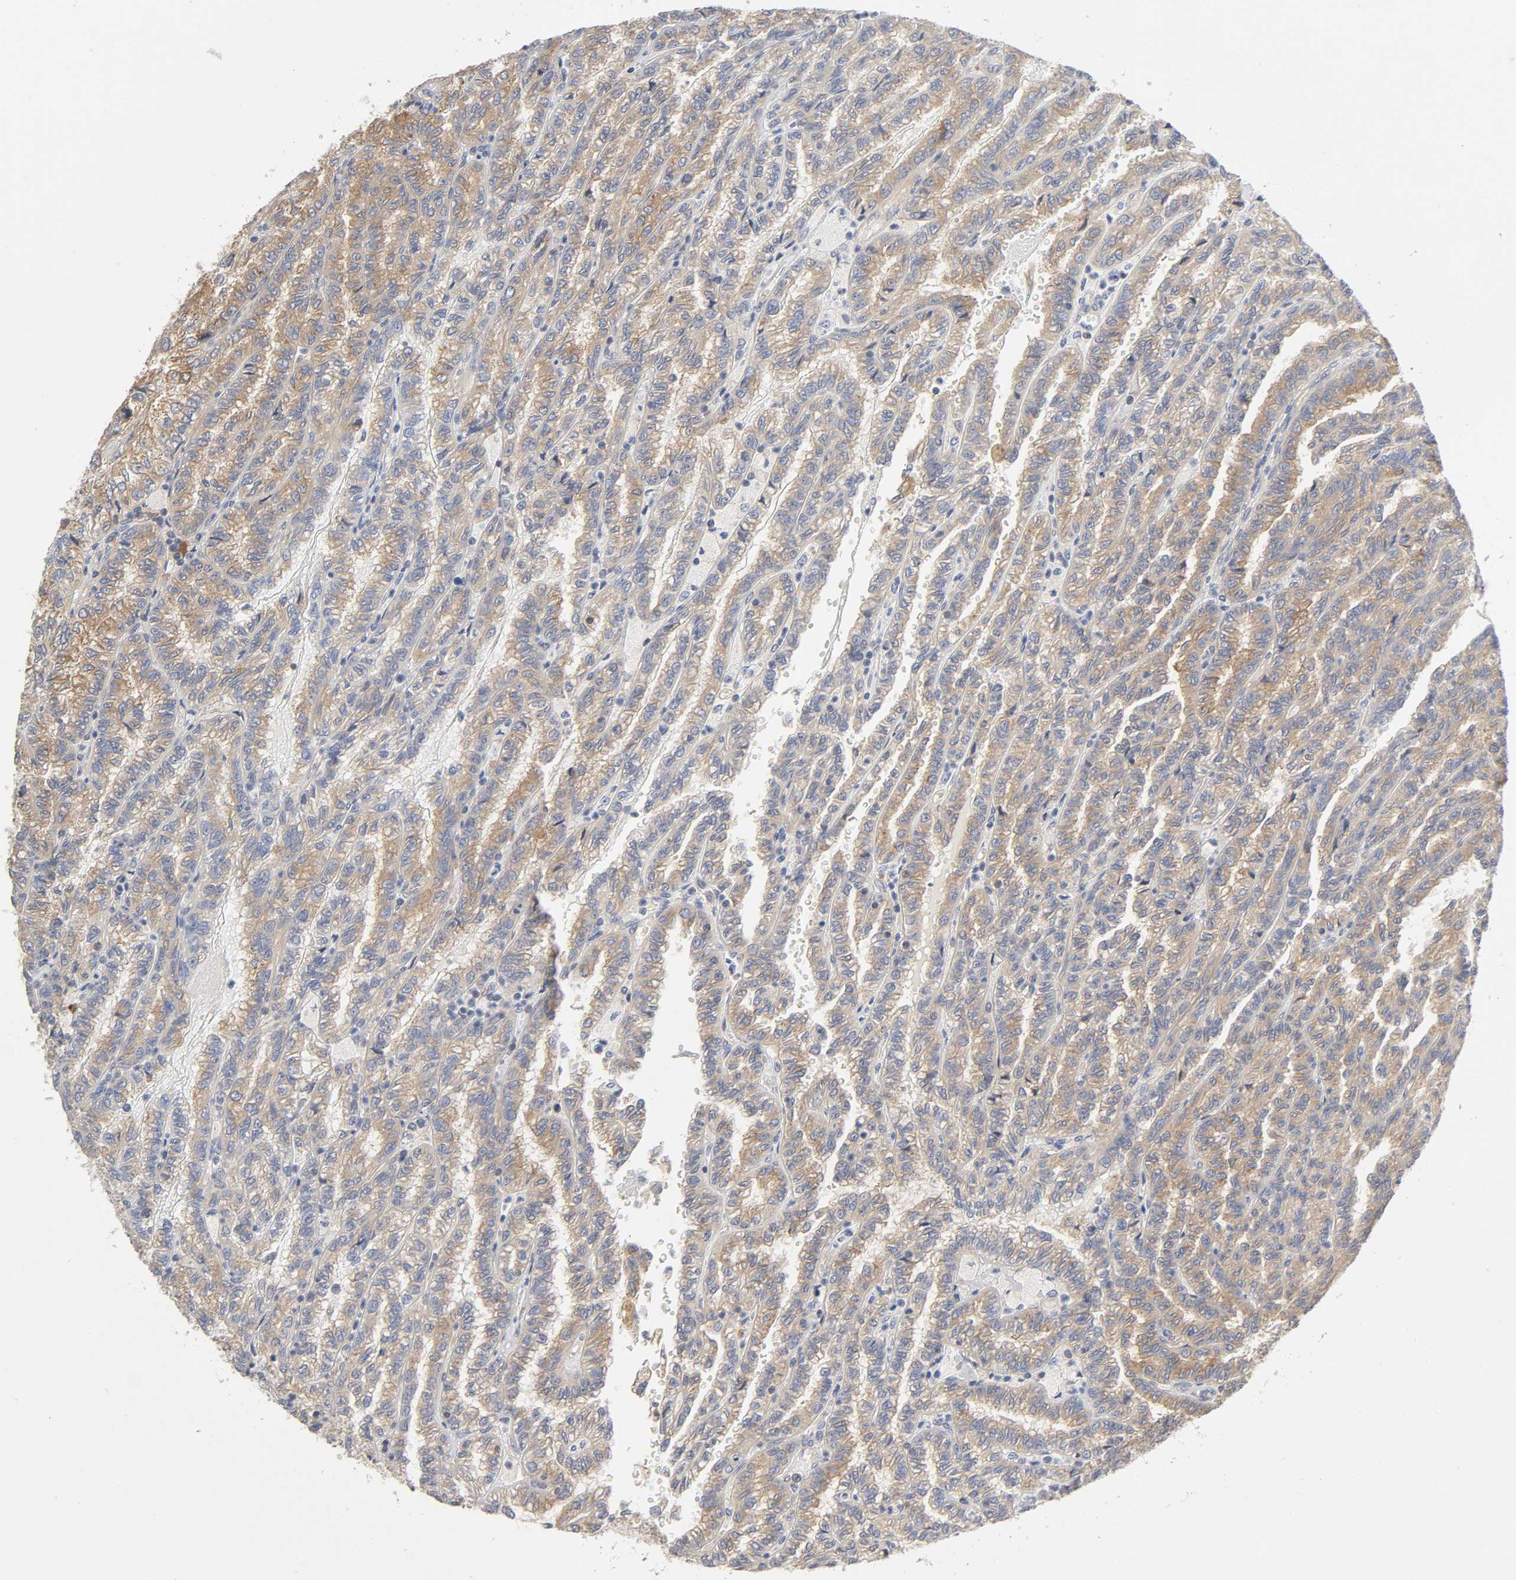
{"staining": {"intensity": "moderate", "quantity": ">75%", "location": "cytoplasmic/membranous"}, "tissue": "renal cancer", "cell_type": "Tumor cells", "image_type": "cancer", "snomed": [{"axis": "morphology", "description": "Inflammation, NOS"}, {"axis": "morphology", "description": "Adenocarcinoma, NOS"}, {"axis": "topography", "description": "Kidney"}], "caption": "Immunohistochemical staining of human renal cancer (adenocarcinoma) reveals moderate cytoplasmic/membranous protein staining in approximately >75% of tumor cells.", "gene": "SCHIP1", "patient": {"sex": "male", "age": 68}}